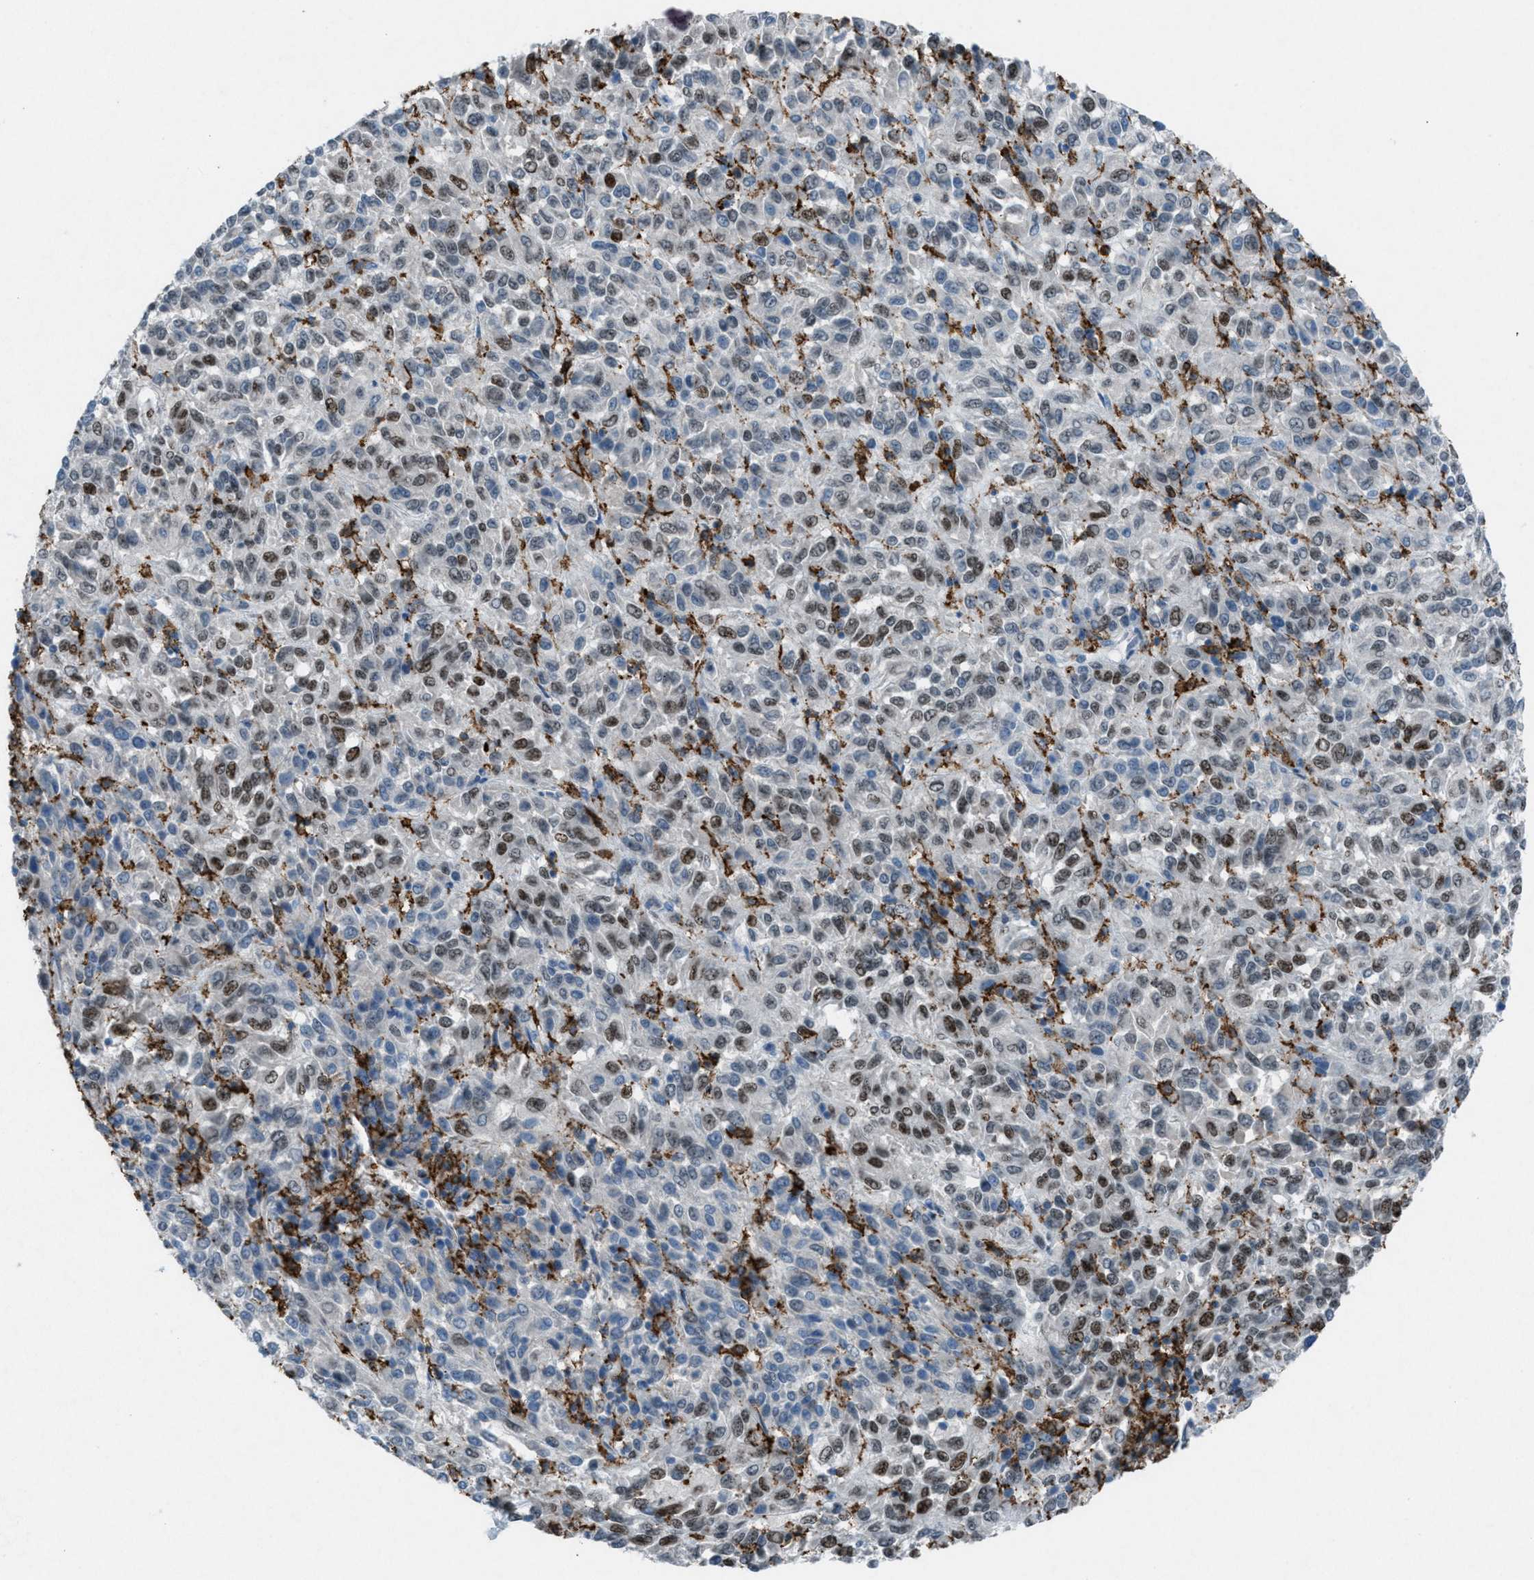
{"staining": {"intensity": "weak", "quantity": "25%-75%", "location": "nuclear"}, "tissue": "melanoma", "cell_type": "Tumor cells", "image_type": "cancer", "snomed": [{"axis": "morphology", "description": "Malignant melanoma, Metastatic site"}, {"axis": "topography", "description": "Lung"}], "caption": "Protein expression analysis of human malignant melanoma (metastatic site) reveals weak nuclear positivity in about 25%-75% of tumor cells.", "gene": "FCER1G", "patient": {"sex": "male", "age": 64}}